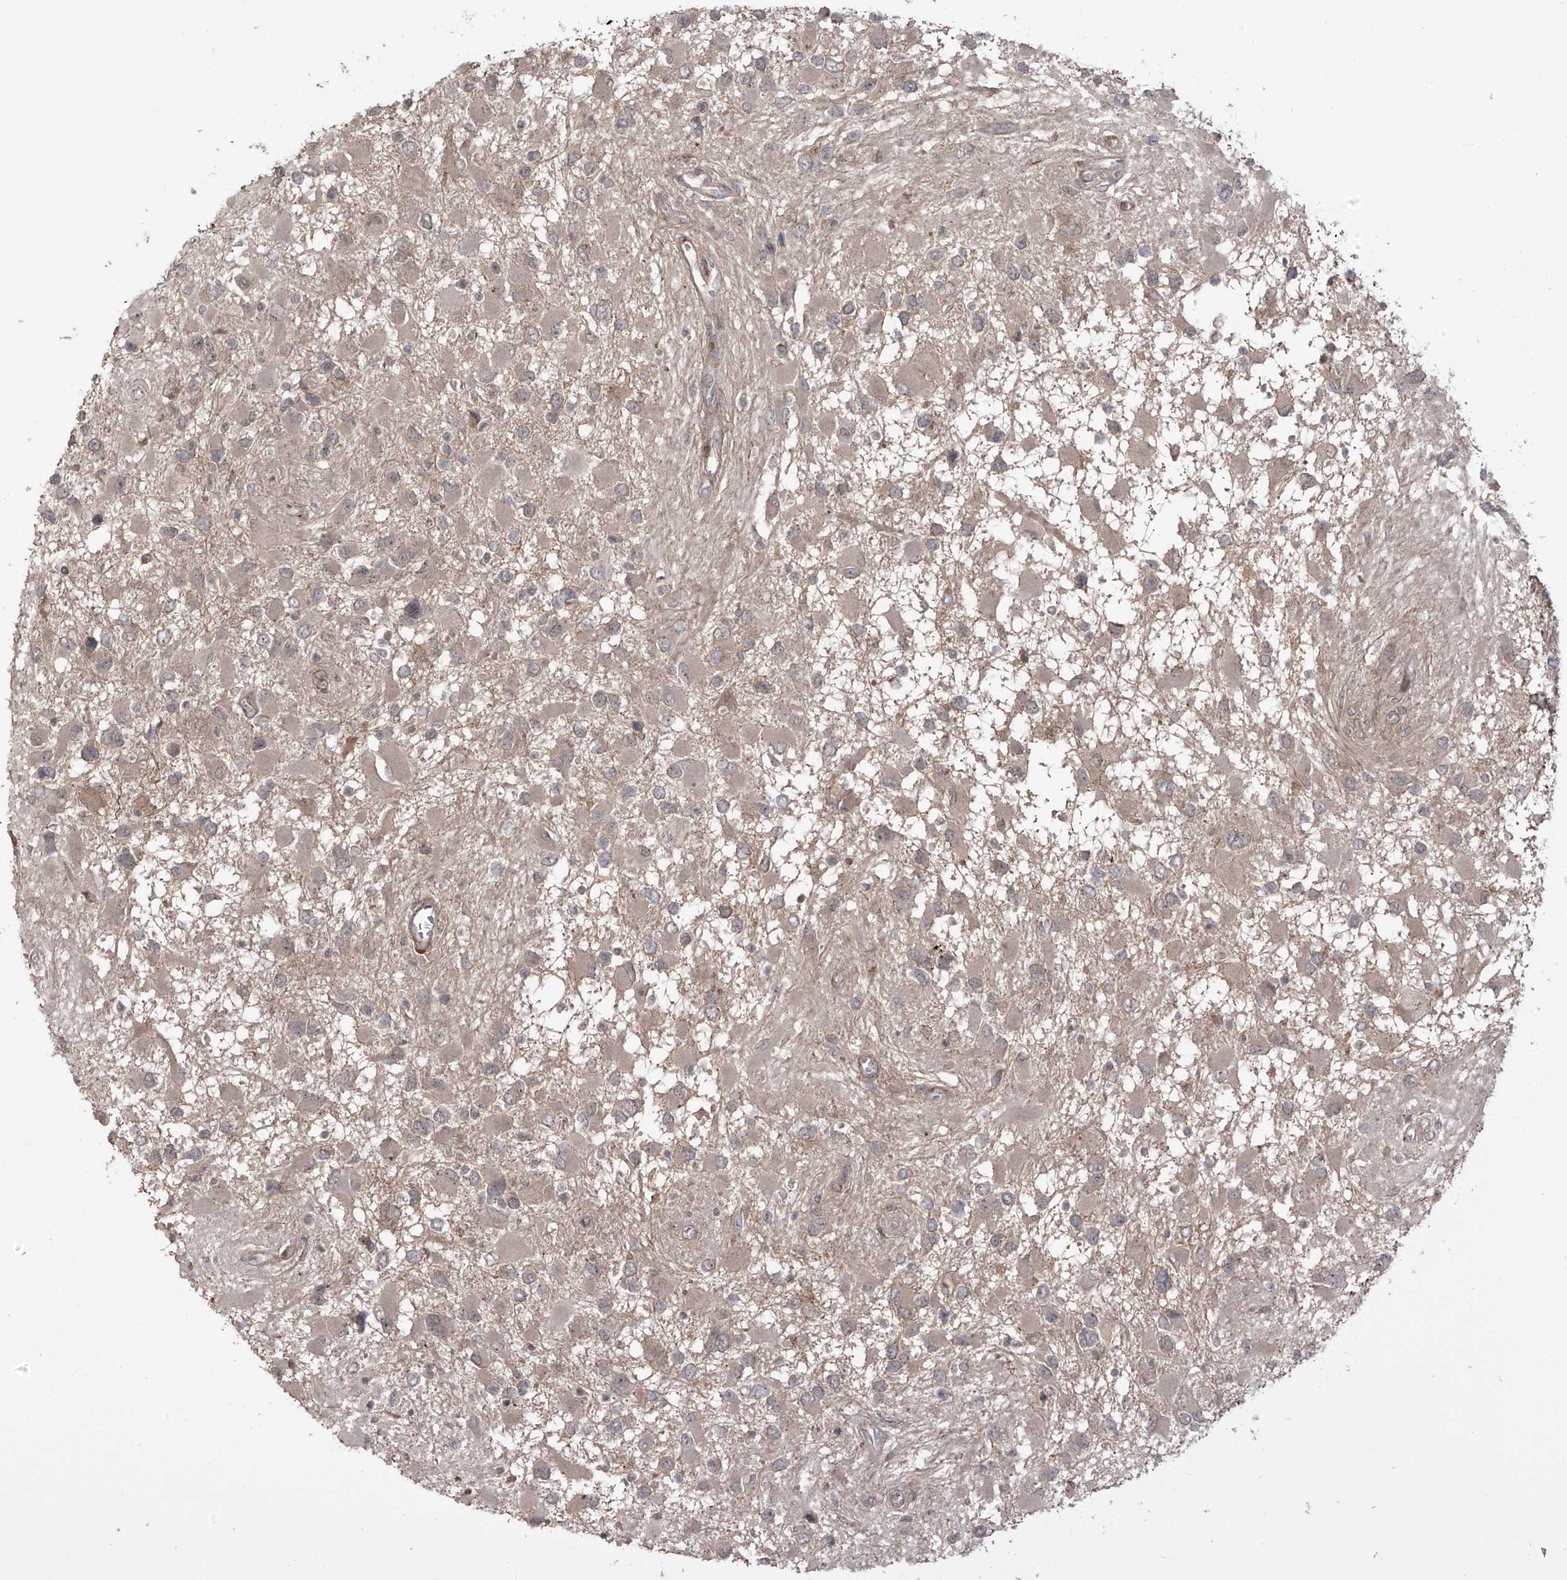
{"staining": {"intensity": "weak", "quantity": "<25%", "location": "cytoplasmic/membranous"}, "tissue": "glioma", "cell_type": "Tumor cells", "image_type": "cancer", "snomed": [{"axis": "morphology", "description": "Glioma, malignant, High grade"}, {"axis": "topography", "description": "Brain"}], "caption": "Tumor cells show no significant protein expression in malignant glioma (high-grade).", "gene": "LRRC74A", "patient": {"sex": "male", "age": 53}}